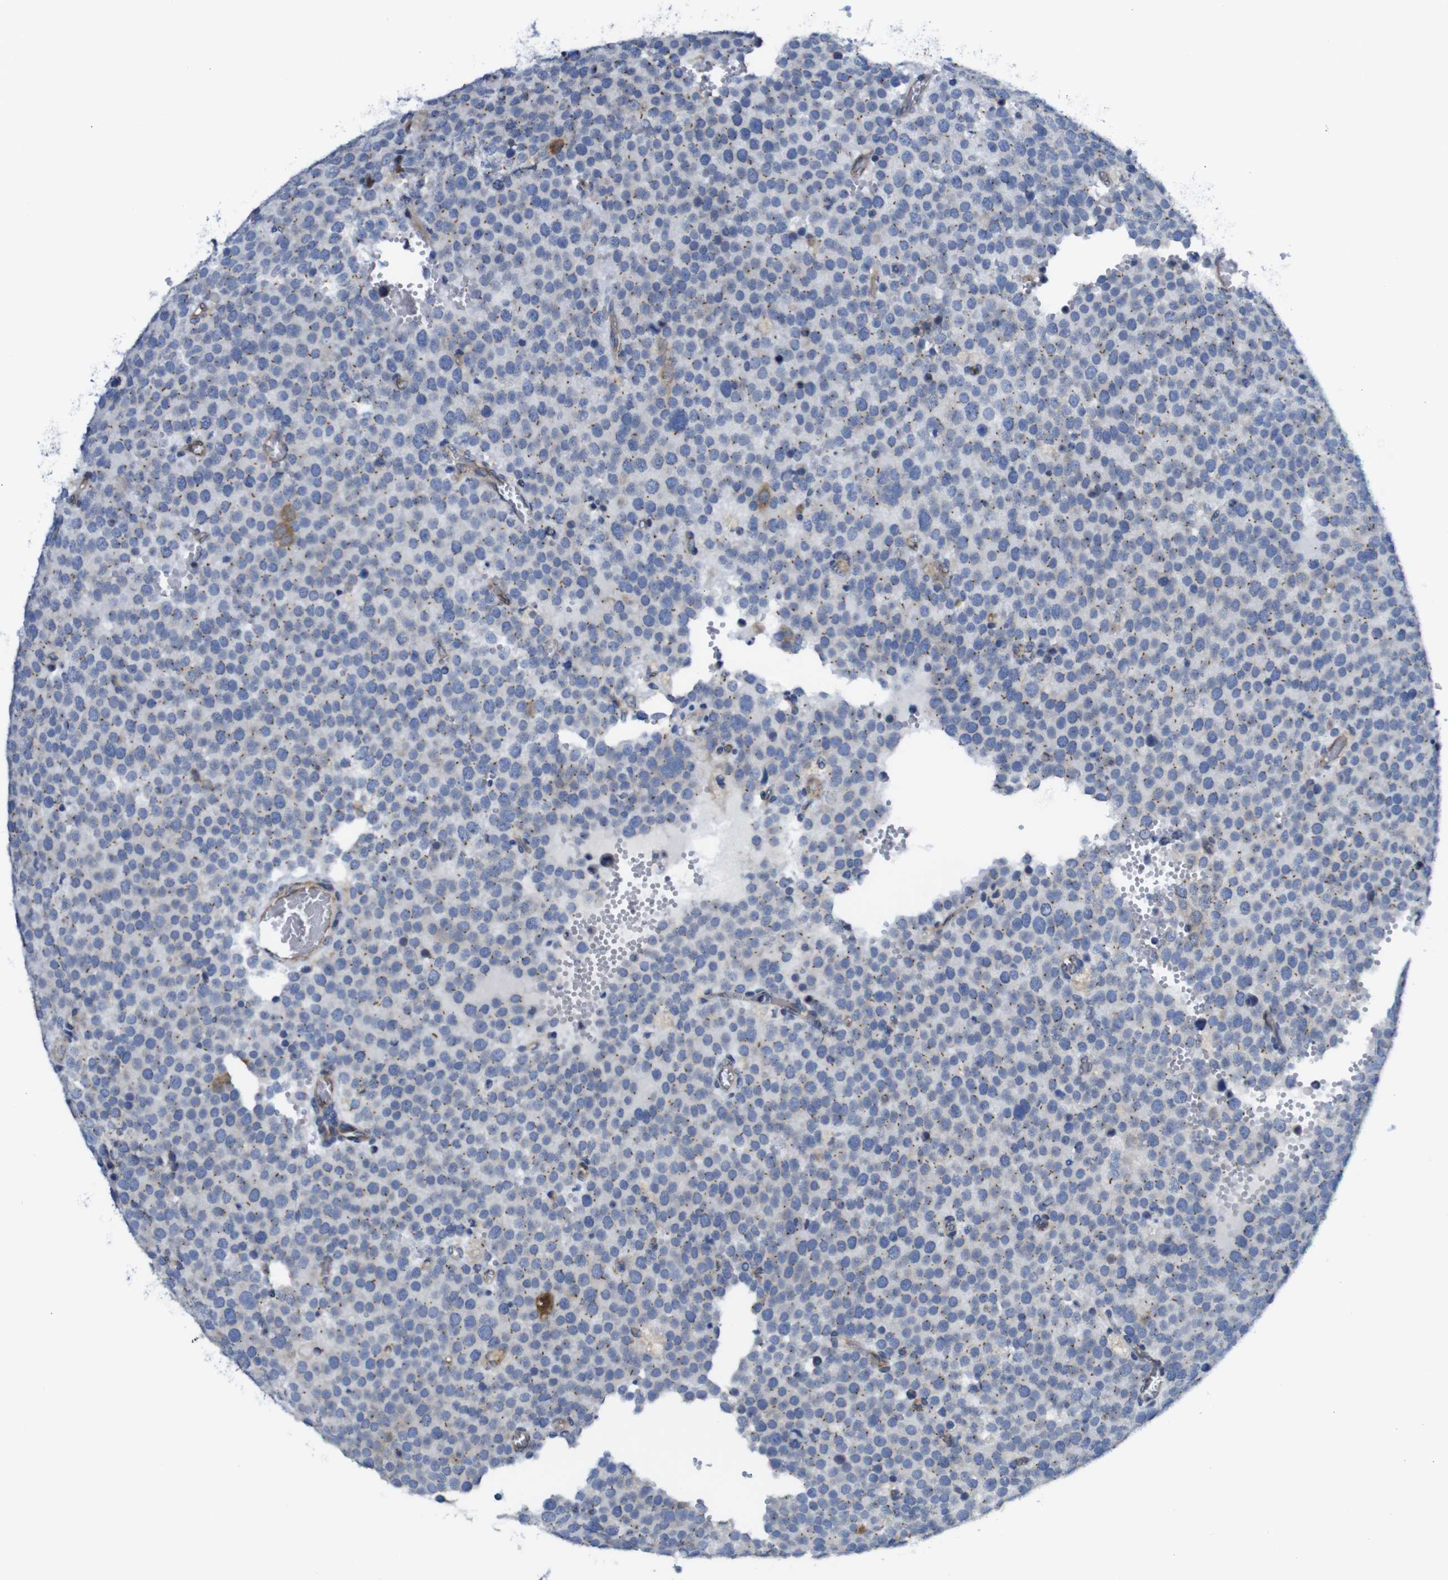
{"staining": {"intensity": "negative", "quantity": "none", "location": "none"}, "tissue": "testis cancer", "cell_type": "Tumor cells", "image_type": "cancer", "snomed": [{"axis": "morphology", "description": "Normal tissue, NOS"}, {"axis": "morphology", "description": "Seminoma, NOS"}, {"axis": "topography", "description": "Testis"}], "caption": "Seminoma (testis) was stained to show a protein in brown. There is no significant expression in tumor cells.", "gene": "DDRGK1", "patient": {"sex": "male", "age": 71}}